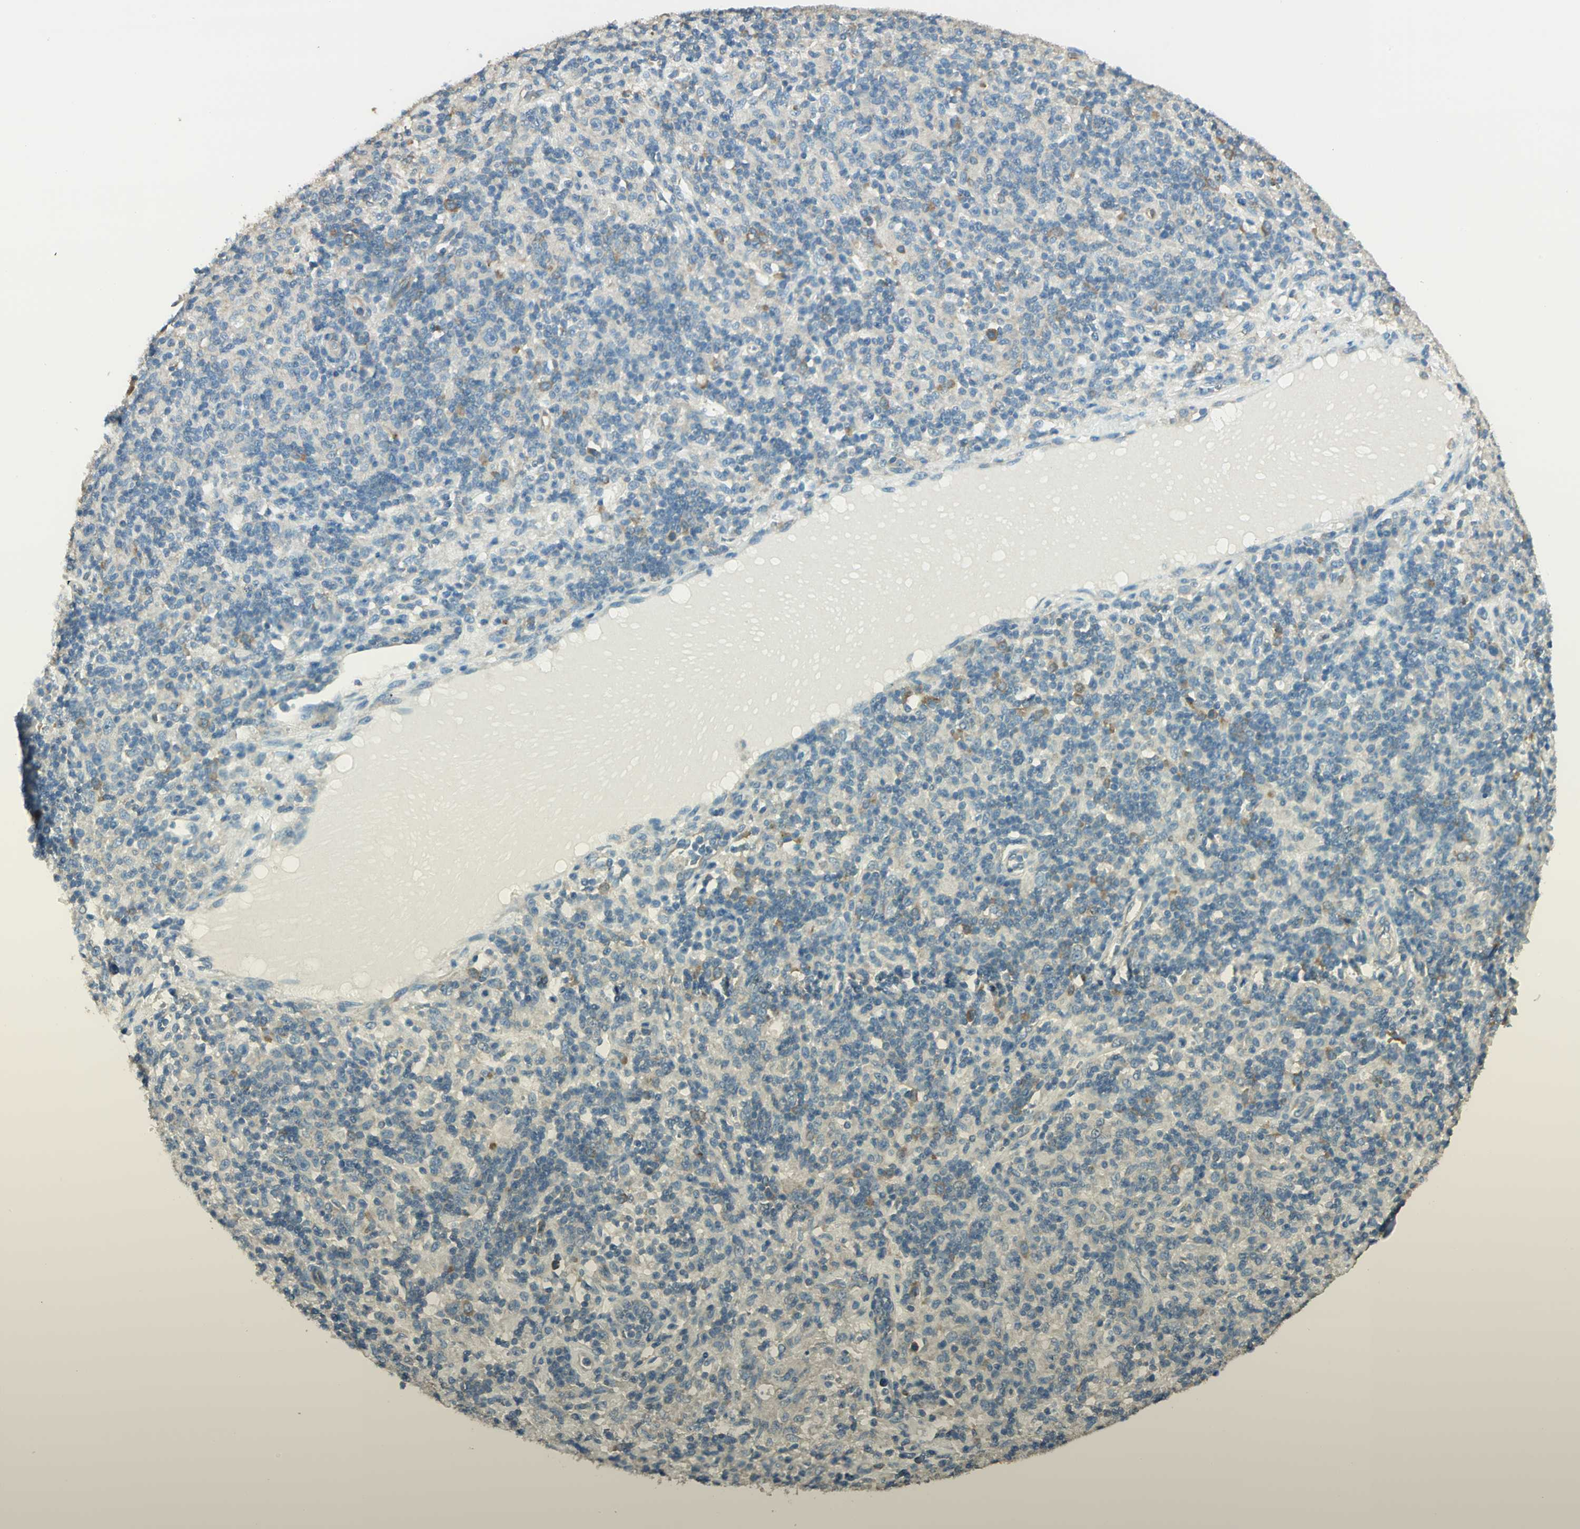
{"staining": {"intensity": "moderate", "quantity": "<25%", "location": "cytoplasmic/membranous"}, "tissue": "lymphoma", "cell_type": "Tumor cells", "image_type": "cancer", "snomed": [{"axis": "morphology", "description": "Hodgkin's disease, NOS"}, {"axis": "topography", "description": "Lymph node"}], "caption": "Brown immunohistochemical staining in human Hodgkin's disease displays moderate cytoplasmic/membranous expression in approximately <25% of tumor cells.", "gene": "SHC2", "patient": {"sex": "male", "age": 70}}